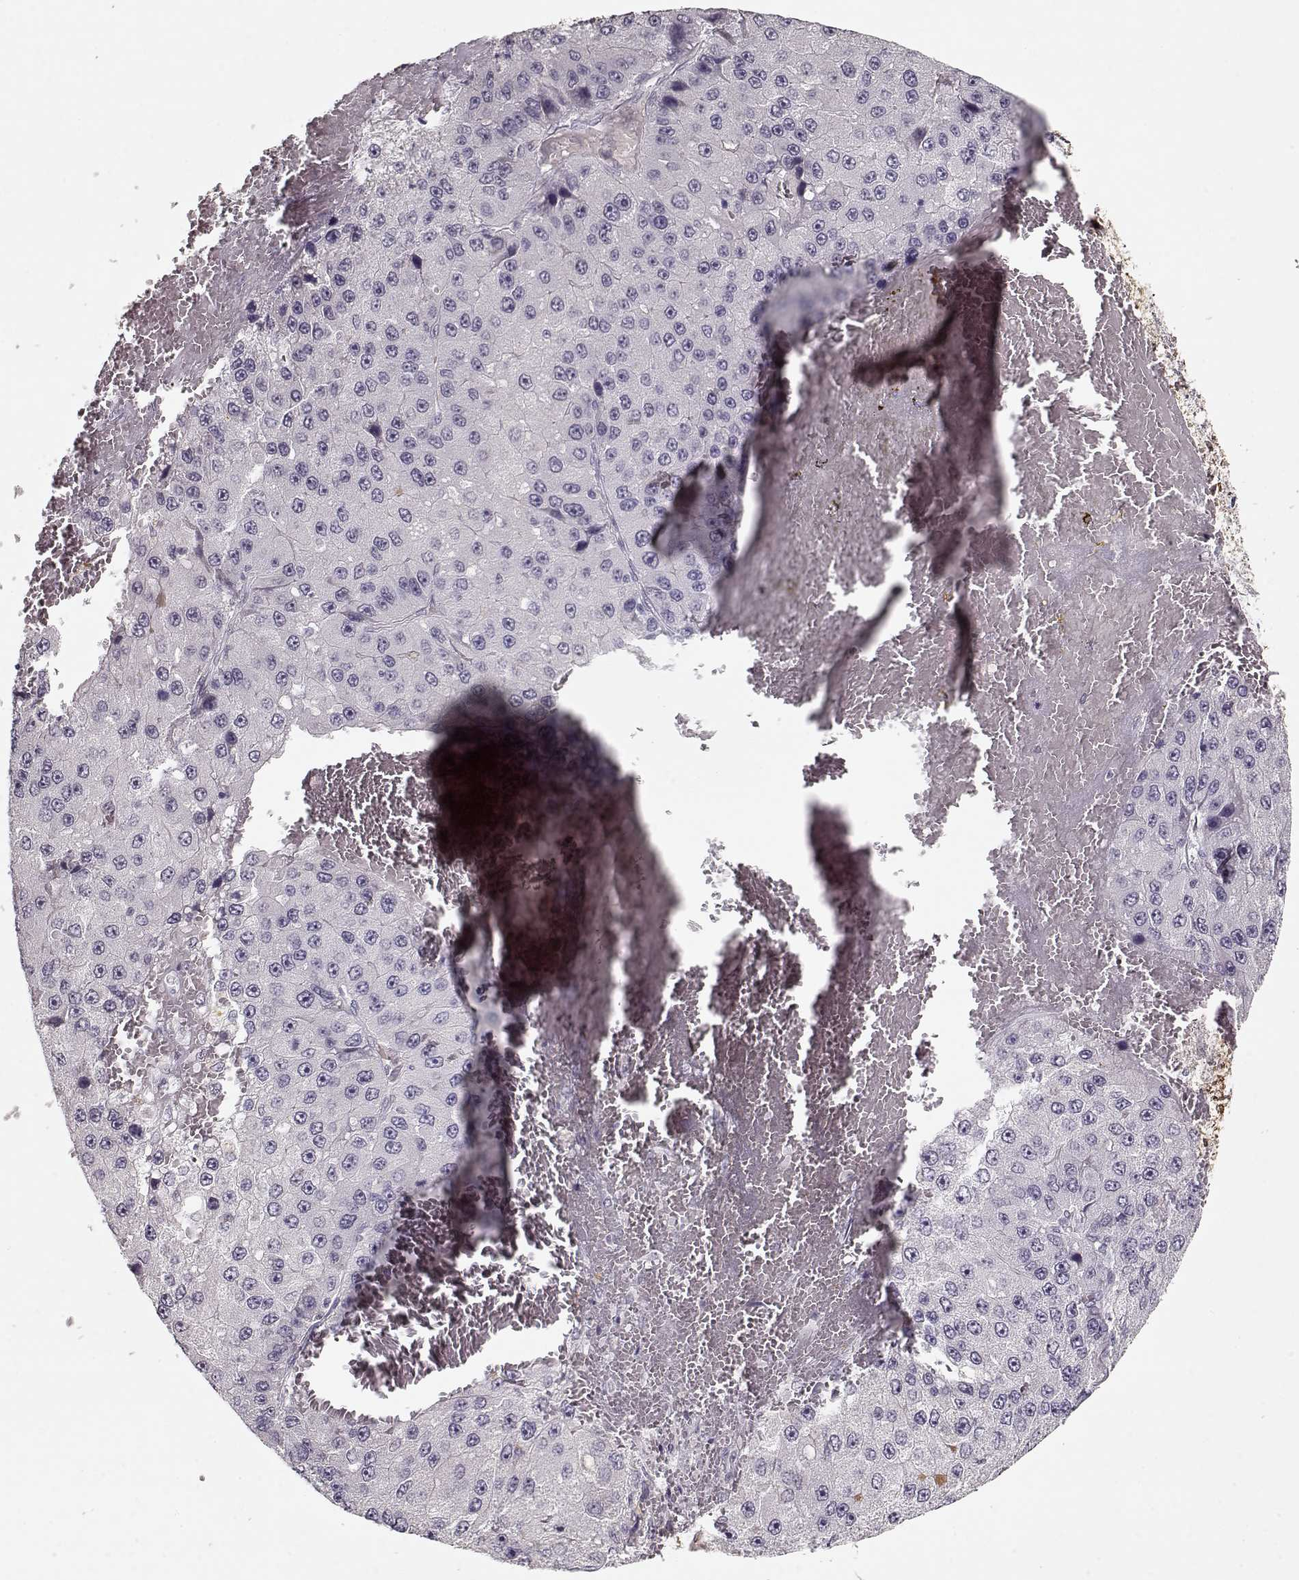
{"staining": {"intensity": "negative", "quantity": "none", "location": "none"}, "tissue": "liver cancer", "cell_type": "Tumor cells", "image_type": "cancer", "snomed": [{"axis": "morphology", "description": "Carcinoma, Hepatocellular, NOS"}, {"axis": "topography", "description": "Liver"}], "caption": "IHC of human liver cancer (hepatocellular carcinoma) reveals no positivity in tumor cells.", "gene": "LUM", "patient": {"sex": "female", "age": 73}}